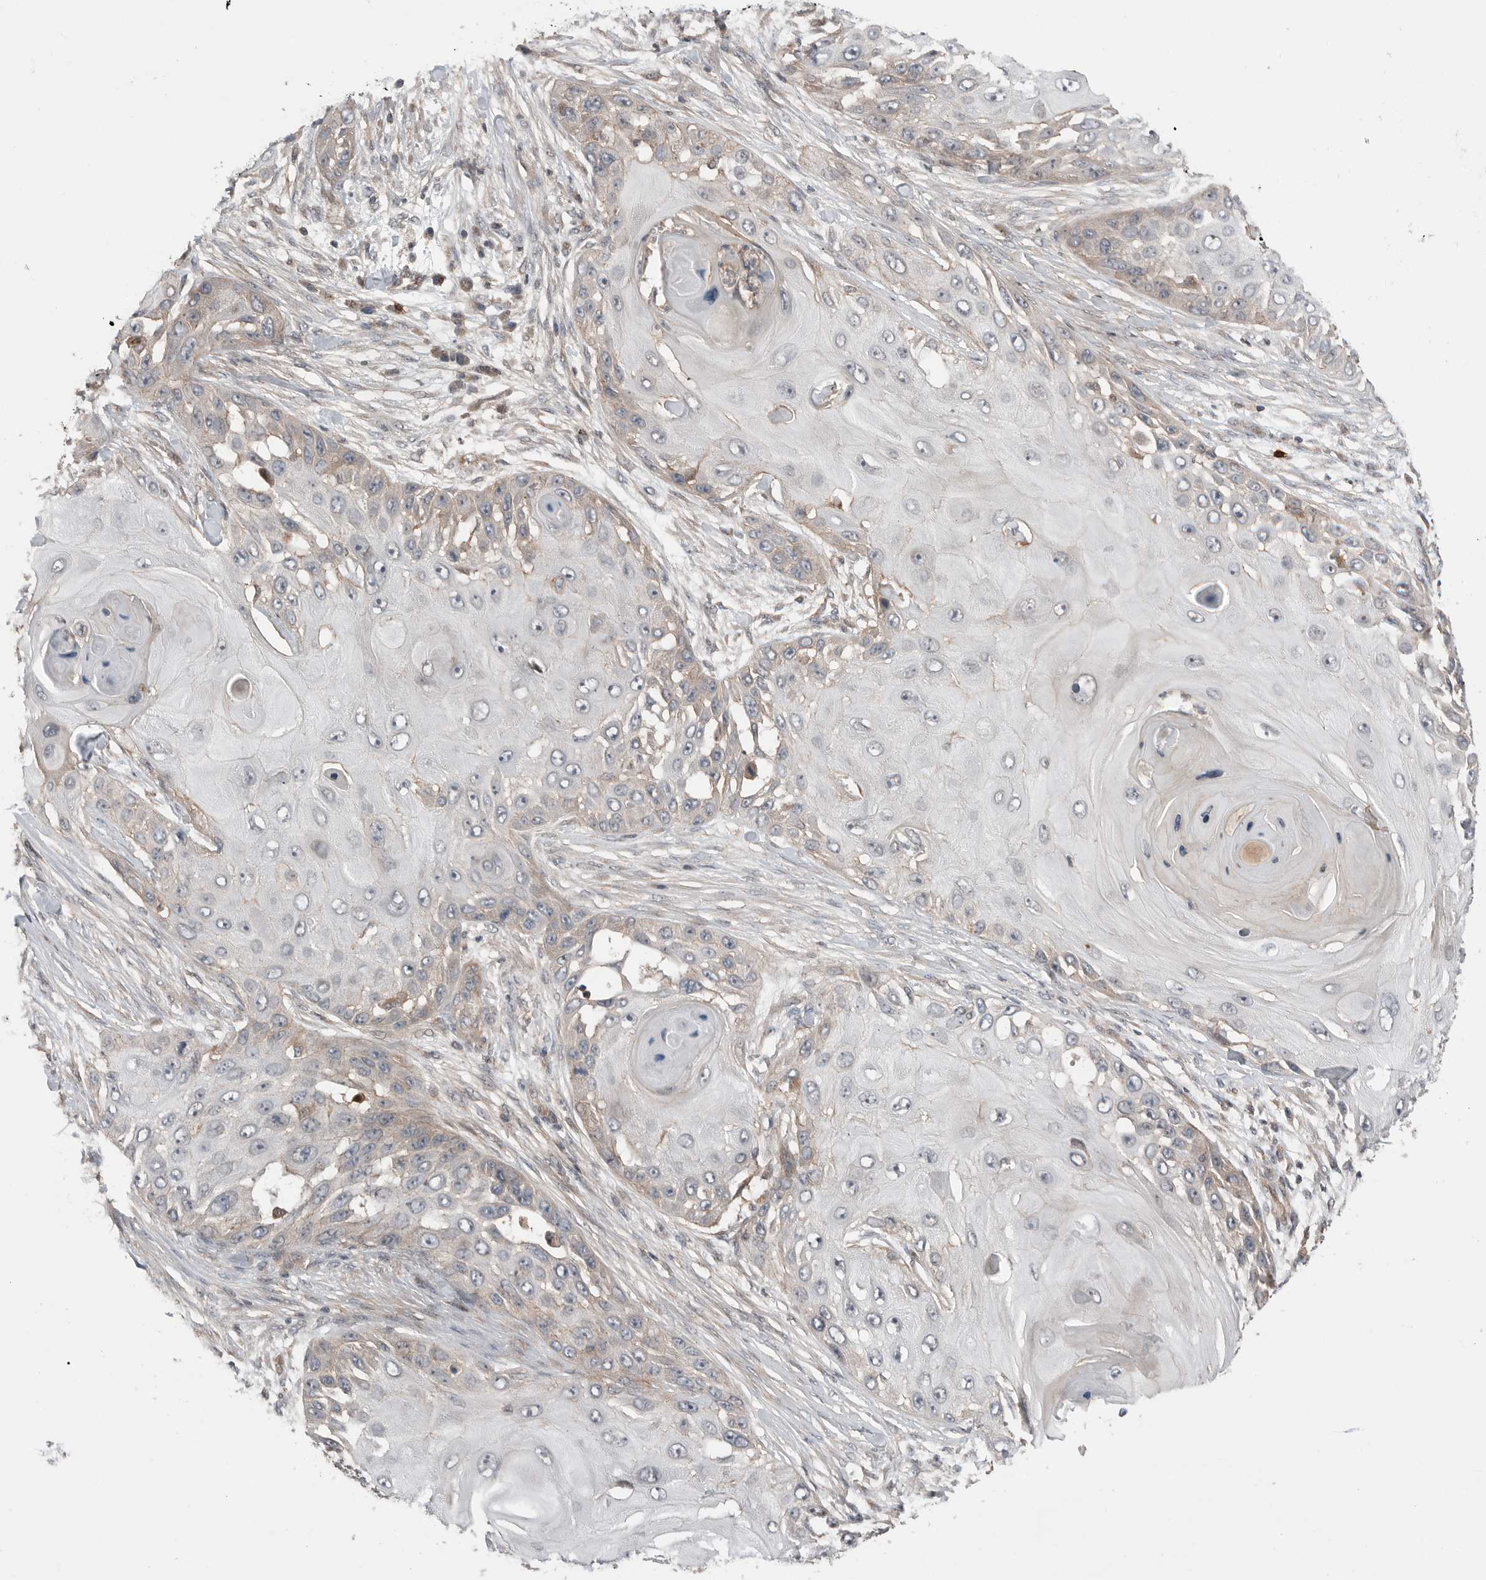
{"staining": {"intensity": "negative", "quantity": "none", "location": "none"}, "tissue": "skin cancer", "cell_type": "Tumor cells", "image_type": "cancer", "snomed": [{"axis": "morphology", "description": "Squamous cell carcinoma, NOS"}, {"axis": "topography", "description": "Skin"}], "caption": "A high-resolution photomicrograph shows IHC staining of skin cancer, which shows no significant positivity in tumor cells. (DAB (3,3'-diaminobenzidine) immunohistochemistry (IHC) visualized using brightfield microscopy, high magnification).", "gene": "PEAK1", "patient": {"sex": "female", "age": 44}}